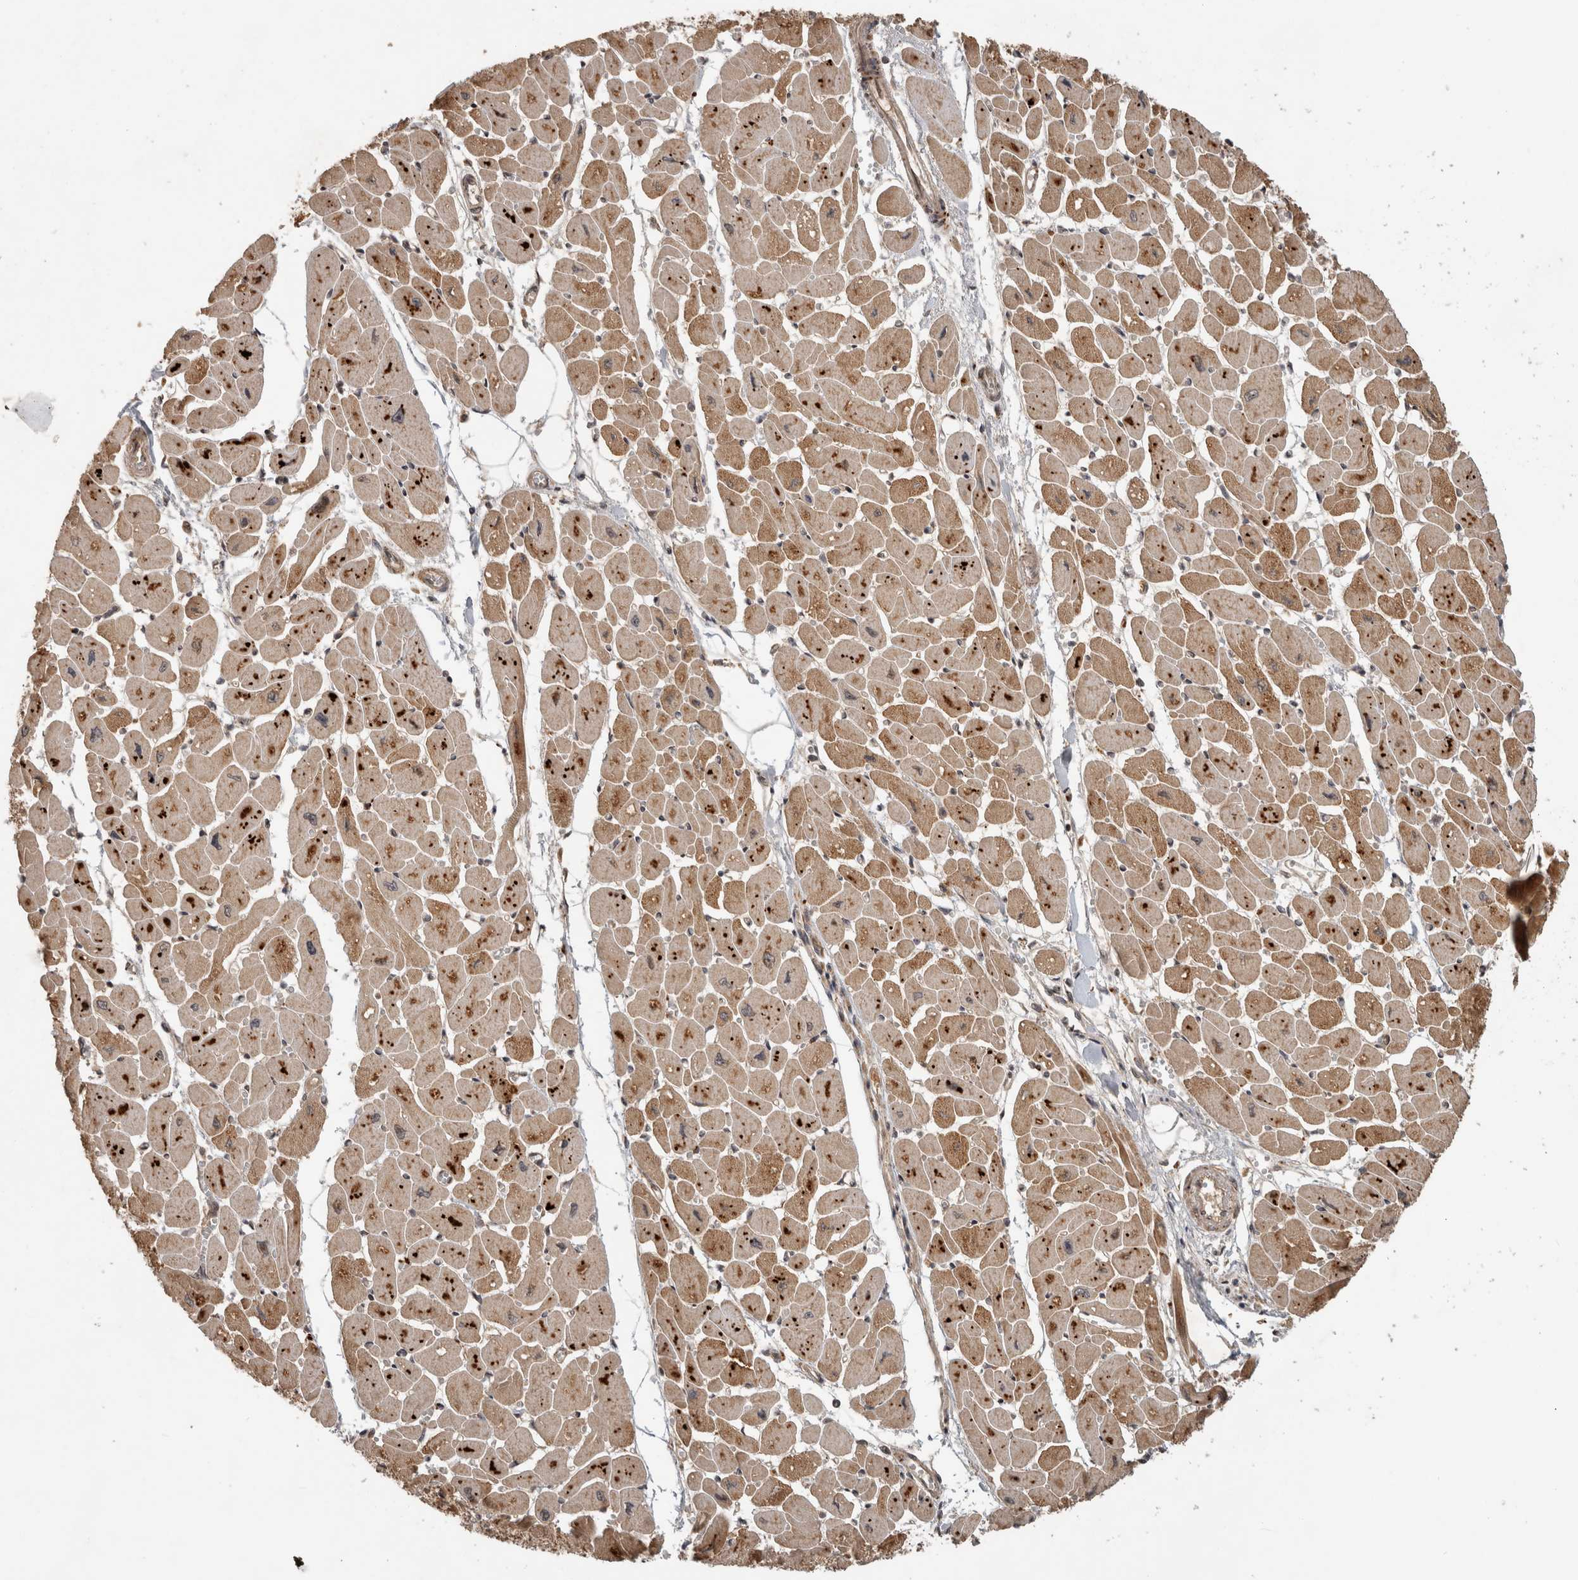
{"staining": {"intensity": "moderate", "quantity": ">75%", "location": "cytoplasmic/membranous"}, "tissue": "heart muscle", "cell_type": "Cardiomyocytes", "image_type": "normal", "snomed": [{"axis": "morphology", "description": "Normal tissue, NOS"}, {"axis": "topography", "description": "Heart"}], "caption": "Human heart muscle stained for a protein (brown) shows moderate cytoplasmic/membranous positive expression in about >75% of cardiomyocytes.", "gene": "PITPNC1", "patient": {"sex": "female", "age": 54}}